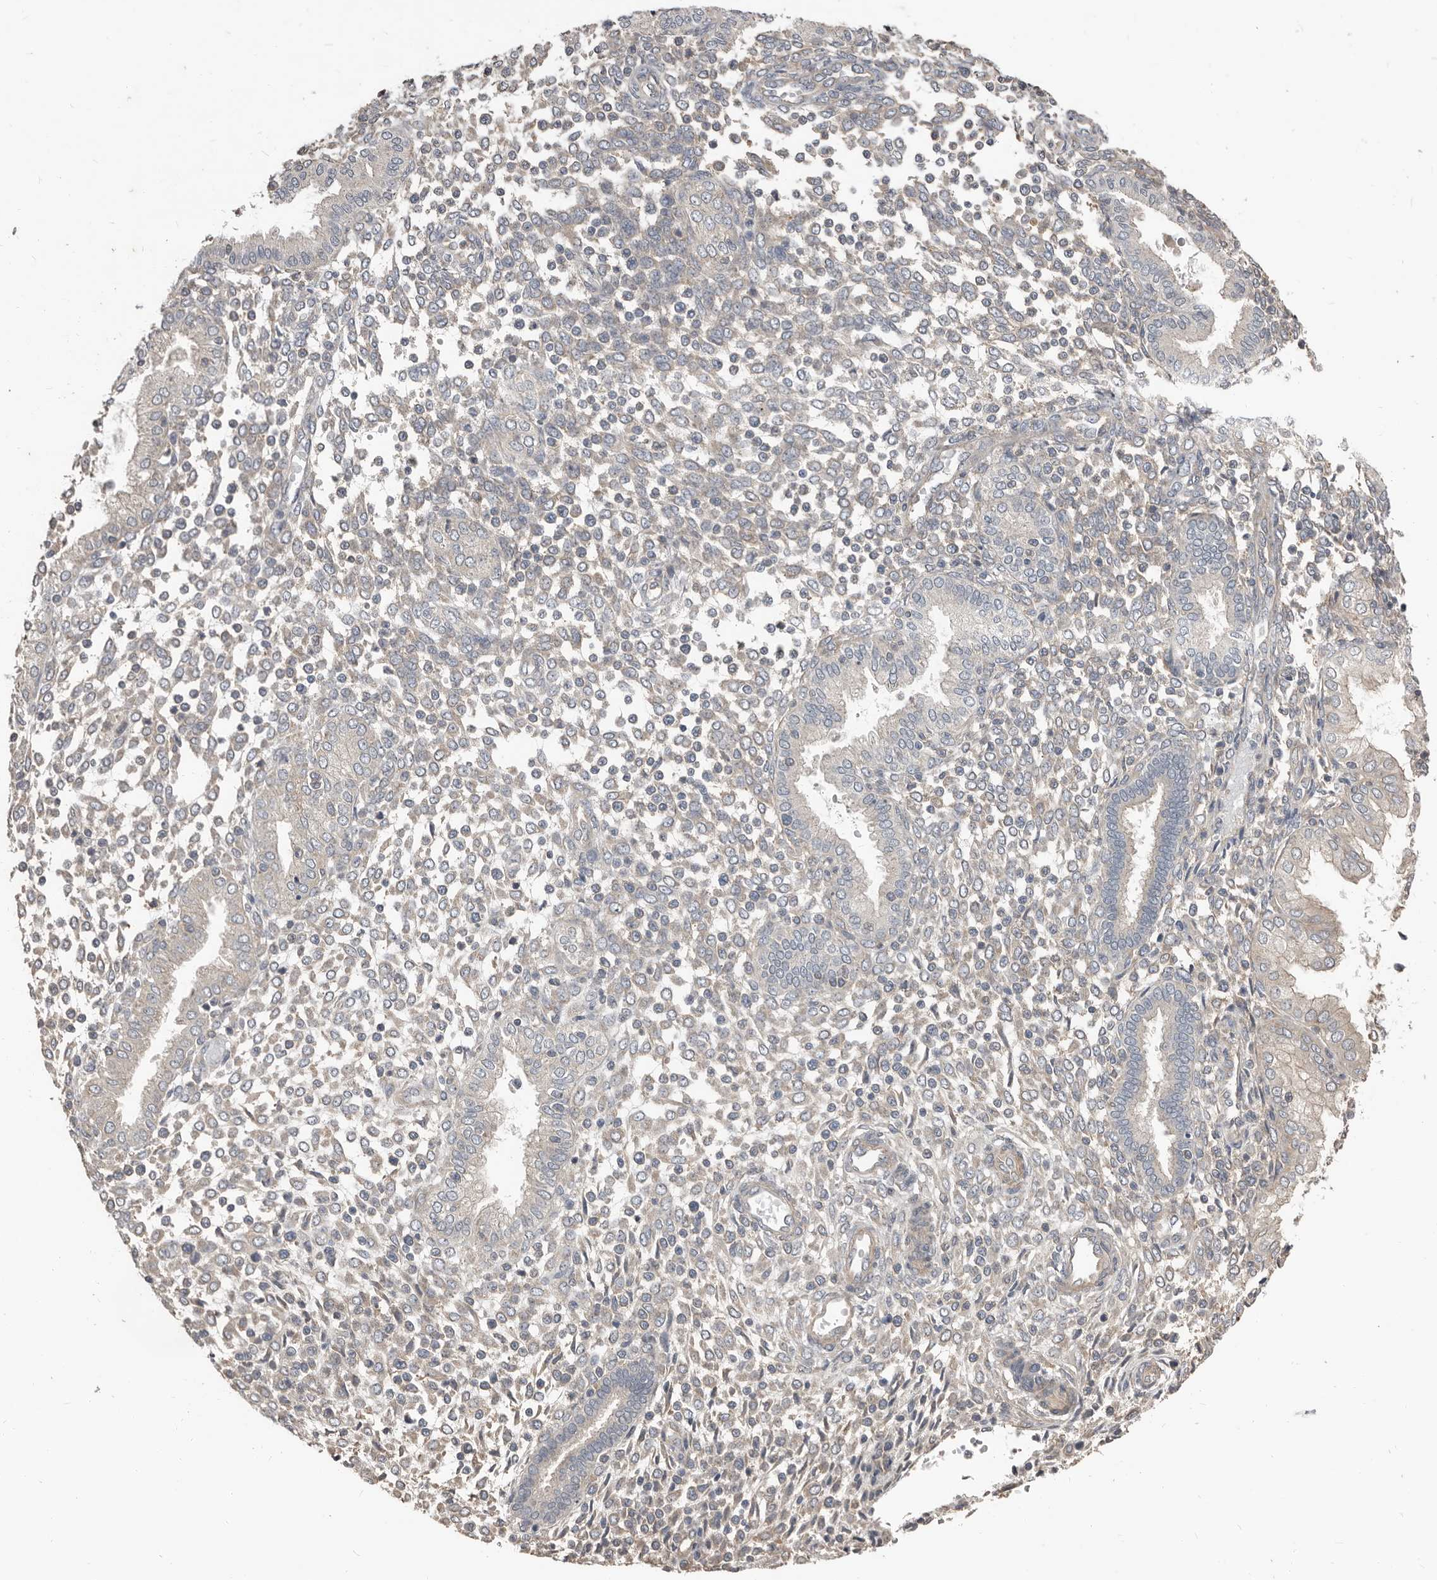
{"staining": {"intensity": "weak", "quantity": "<25%", "location": "cytoplasmic/membranous"}, "tissue": "endometrium", "cell_type": "Cells in endometrial stroma", "image_type": "normal", "snomed": [{"axis": "morphology", "description": "Normal tissue, NOS"}, {"axis": "topography", "description": "Endometrium"}], "caption": "Immunohistochemistry photomicrograph of benign endometrium: endometrium stained with DAB (3,3'-diaminobenzidine) displays no significant protein expression in cells in endometrial stroma. (DAB (3,3'-diaminobenzidine) immunohistochemistry (IHC) with hematoxylin counter stain).", "gene": "AKNAD1", "patient": {"sex": "female", "age": 53}}